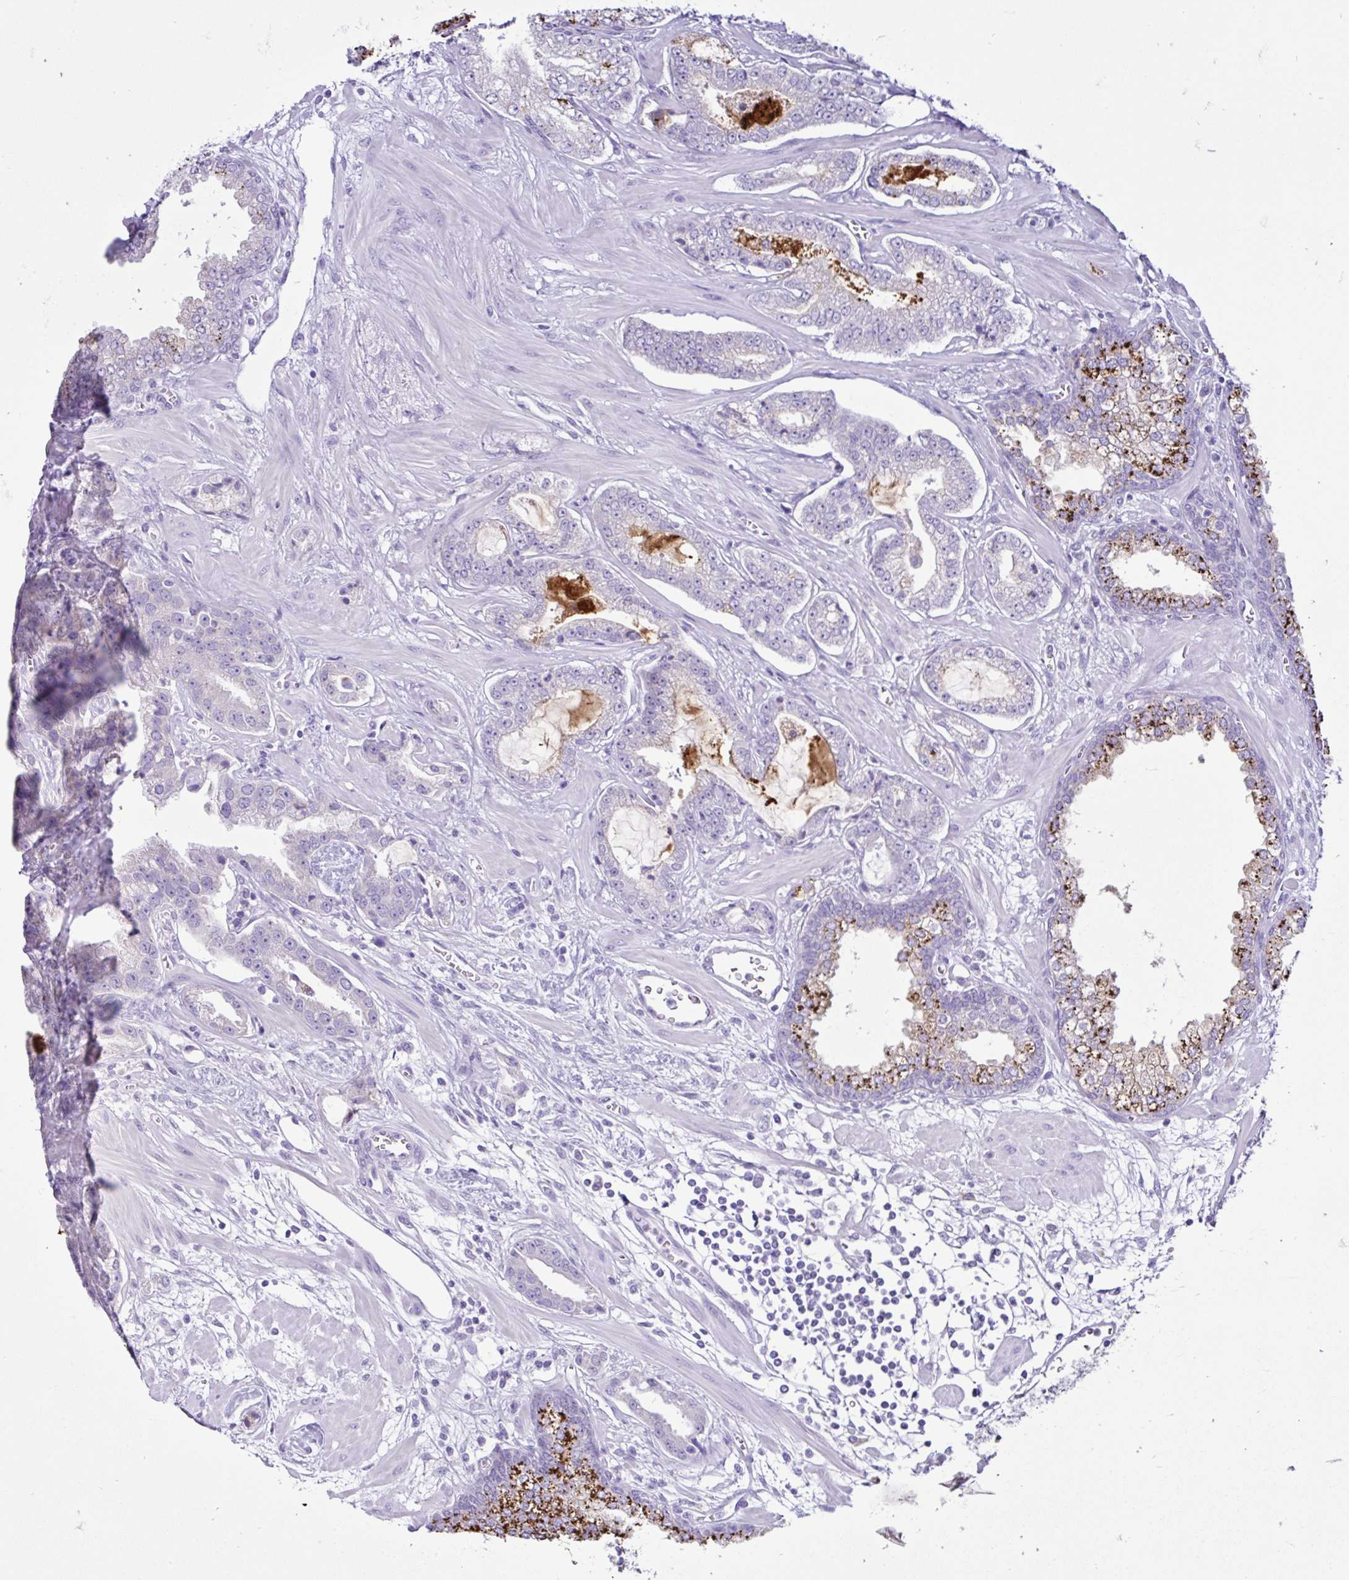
{"staining": {"intensity": "moderate", "quantity": "<25%", "location": "cytoplasmic/membranous"}, "tissue": "prostate cancer", "cell_type": "Tumor cells", "image_type": "cancer", "snomed": [{"axis": "morphology", "description": "Adenocarcinoma, Low grade"}, {"axis": "topography", "description": "Prostate"}], "caption": "Protein analysis of adenocarcinoma (low-grade) (prostate) tissue demonstrates moderate cytoplasmic/membranous expression in about <25% of tumor cells.", "gene": "CYP19A1", "patient": {"sex": "male", "age": 62}}